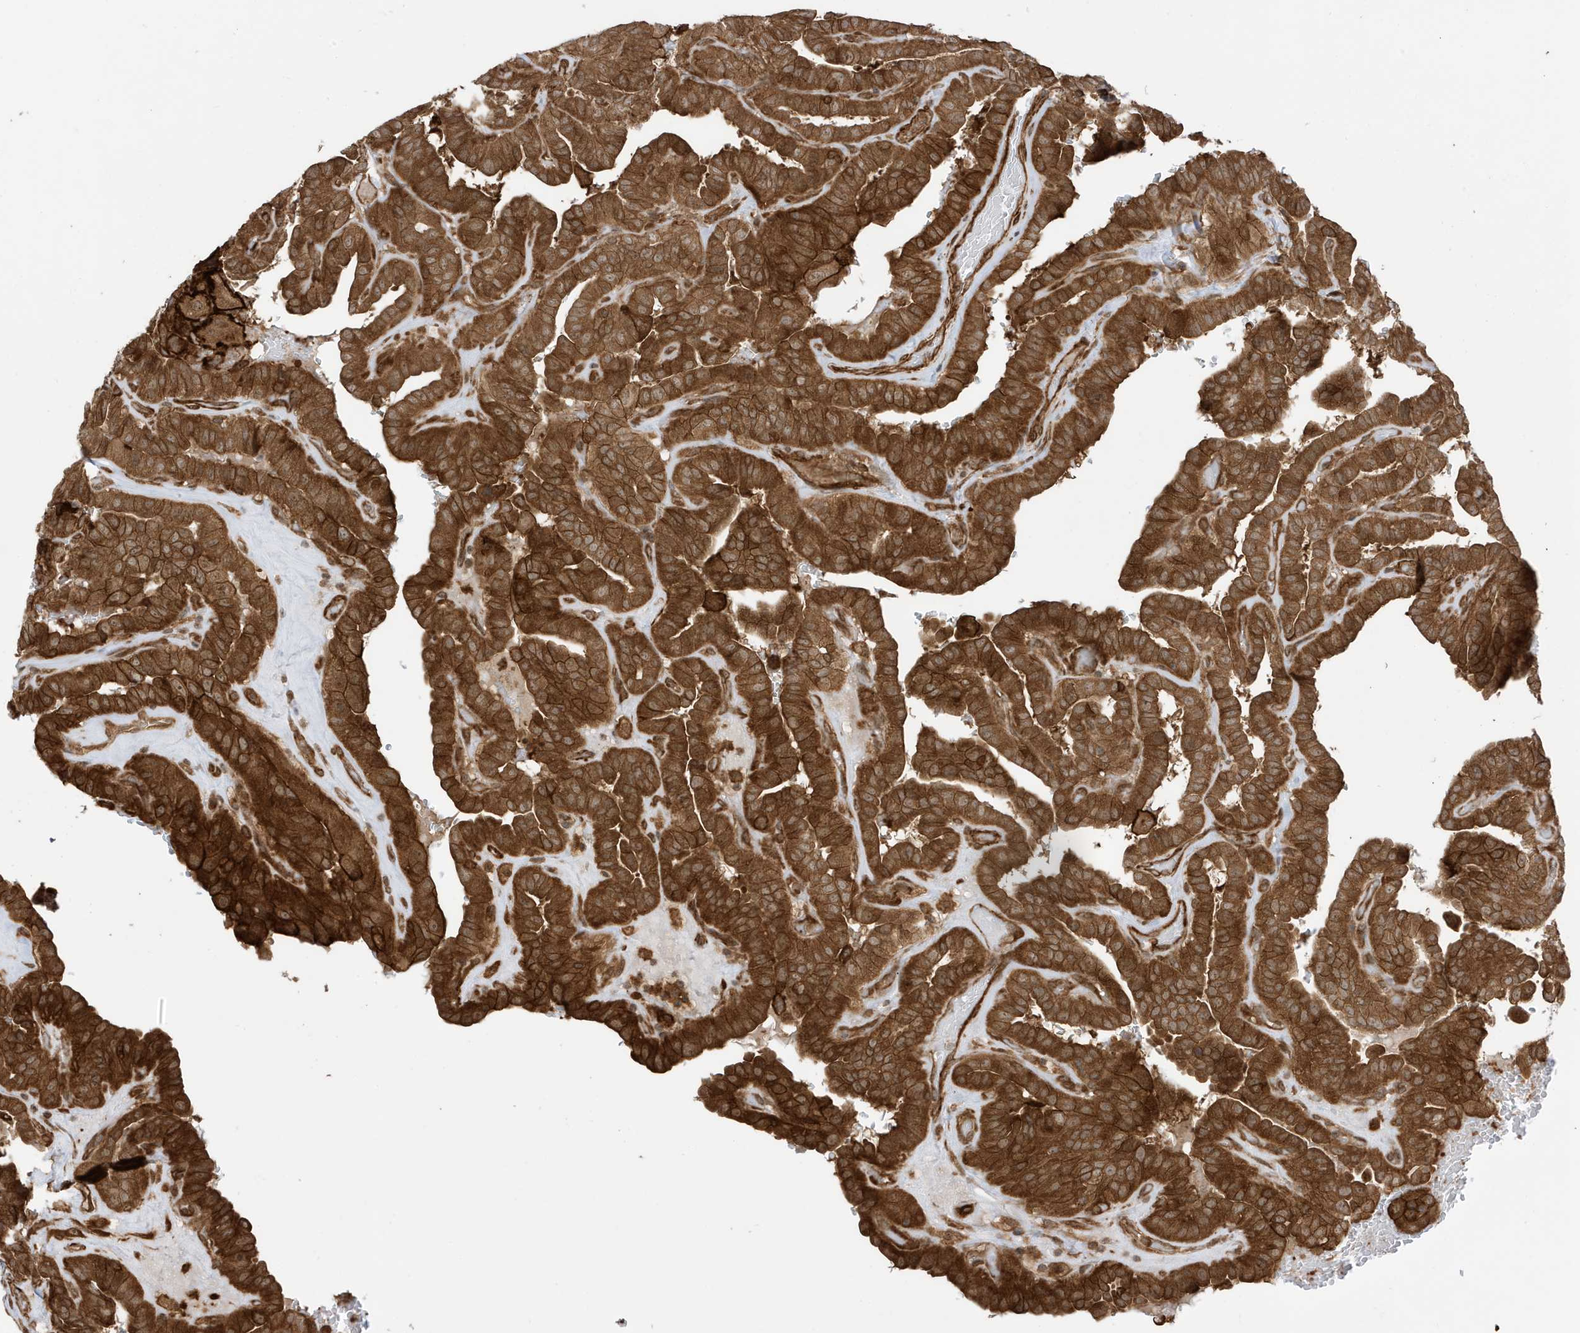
{"staining": {"intensity": "strong", "quantity": ">75%", "location": "cytoplasmic/membranous"}, "tissue": "thyroid cancer", "cell_type": "Tumor cells", "image_type": "cancer", "snomed": [{"axis": "morphology", "description": "Papillary adenocarcinoma, NOS"}, {"axis": "topography", "description": "Thyroid gland"}], "caption": "Protein expression by immunohistochemistry (IHC) demonstrates strong cytoplasmic/membranous positivity in about >75% of tumor cells in papillary adenocarcinoma (thyroid).", "gene": "CDC42EP3", "patient": {"sex": "male", "age": 77}}